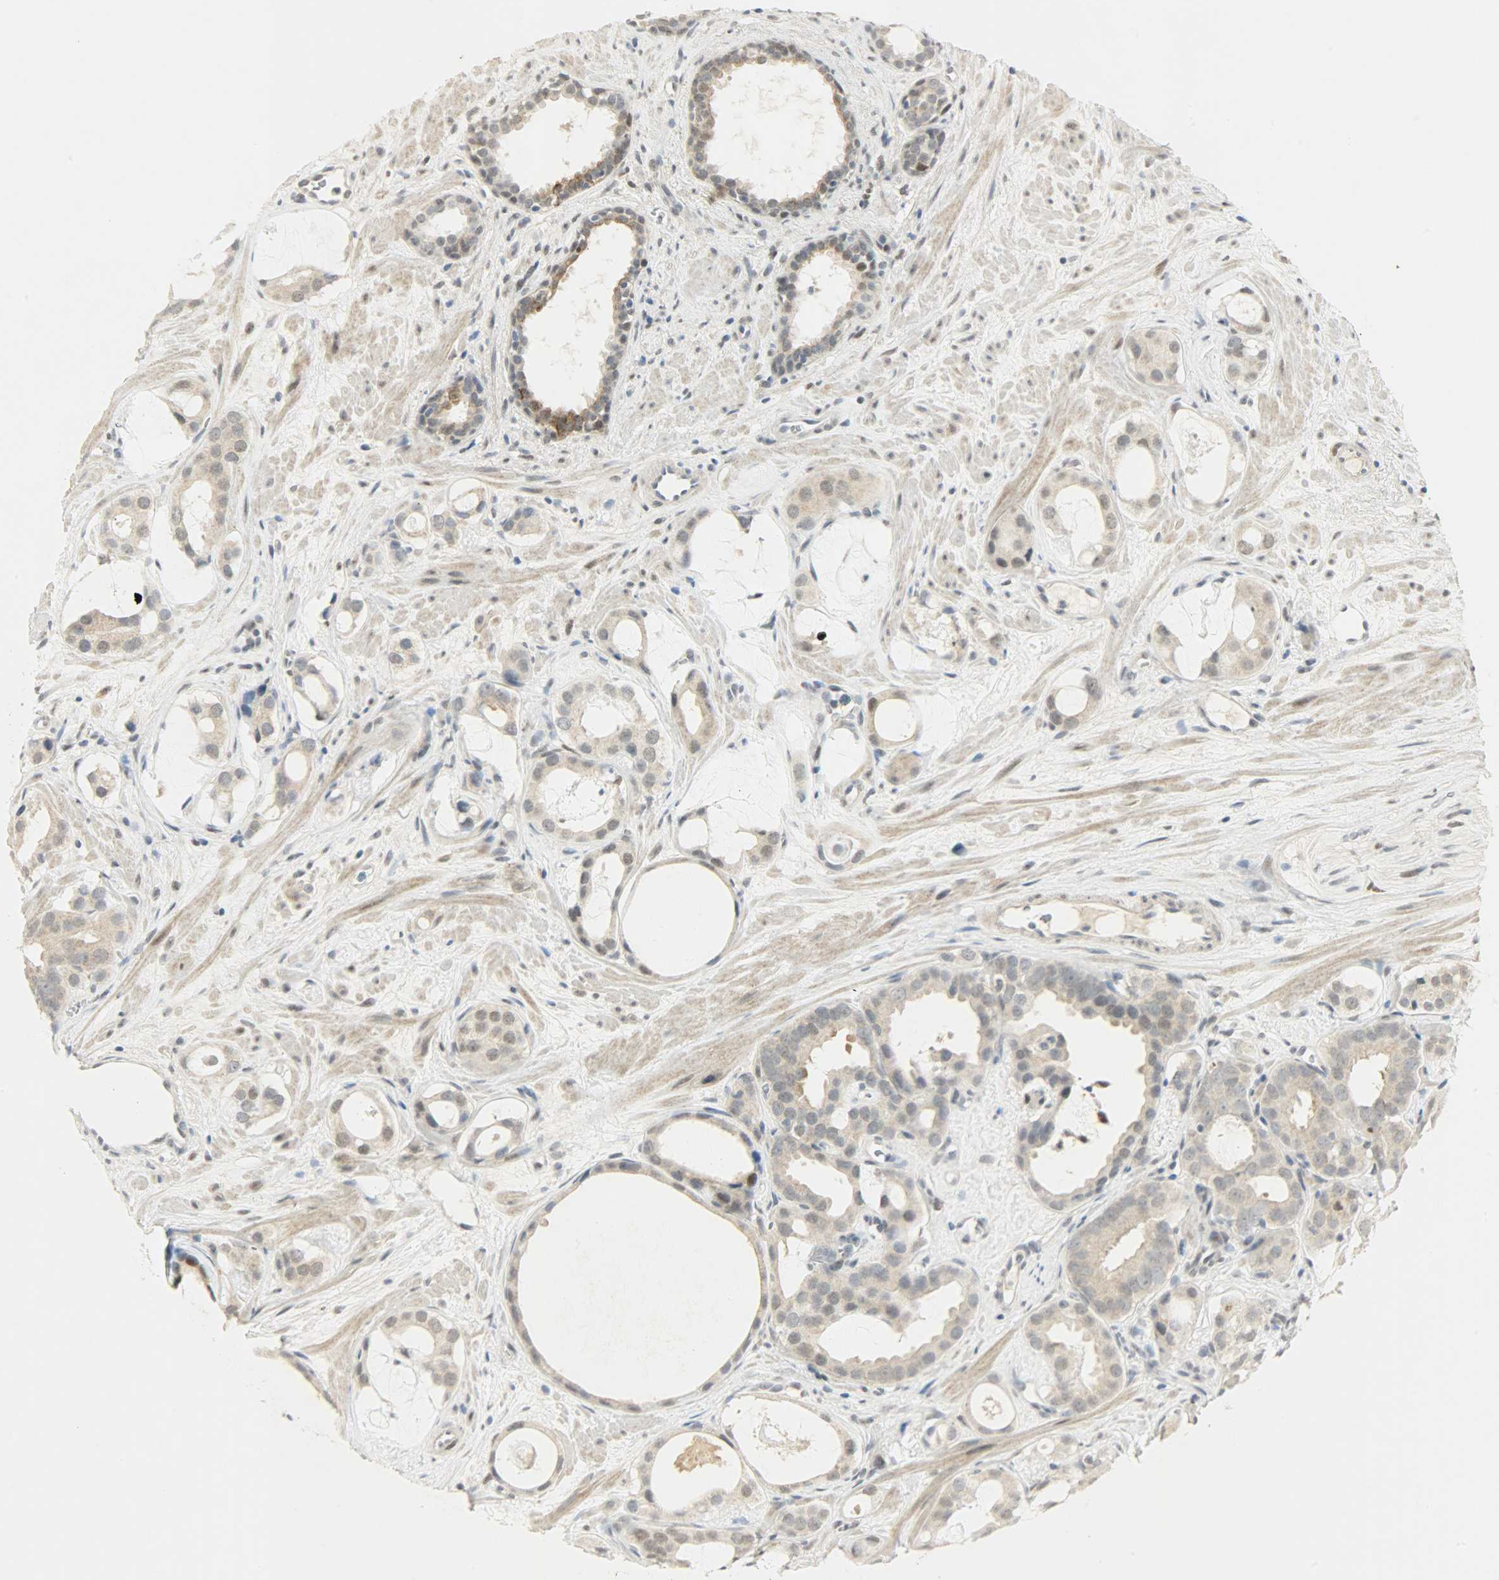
{"staining": {"intensity": "weak", "quantity": ">75%", "location": "cytoplasmic/membranous,nuclear"}, "tissue": "prostate cancer", "cell_type": "Tumor cells", "image_type": "cancer", "snomed": [{"axis": "morphology", "description": "Adenocarcinoma, Low grade"}, {"axis": "topography", "description": "Prostate"}], "caption": "A high-resolution micrograph shows IHC staining of prostate cancer (adenocarcinoma (low-grade)), which demonstrates weak cytoplasmic/membranous and nuclear expression in about >75% of tumor cells. The staining was performed using DAB (3,3'-diaminobenzidine) to visualize the protein expression in brown, while the nuclei were stained in blue with hematoxylin (Magnification: 20x).", "gene": "PPARG", "patient": {"sex": "male", "age": 57}}